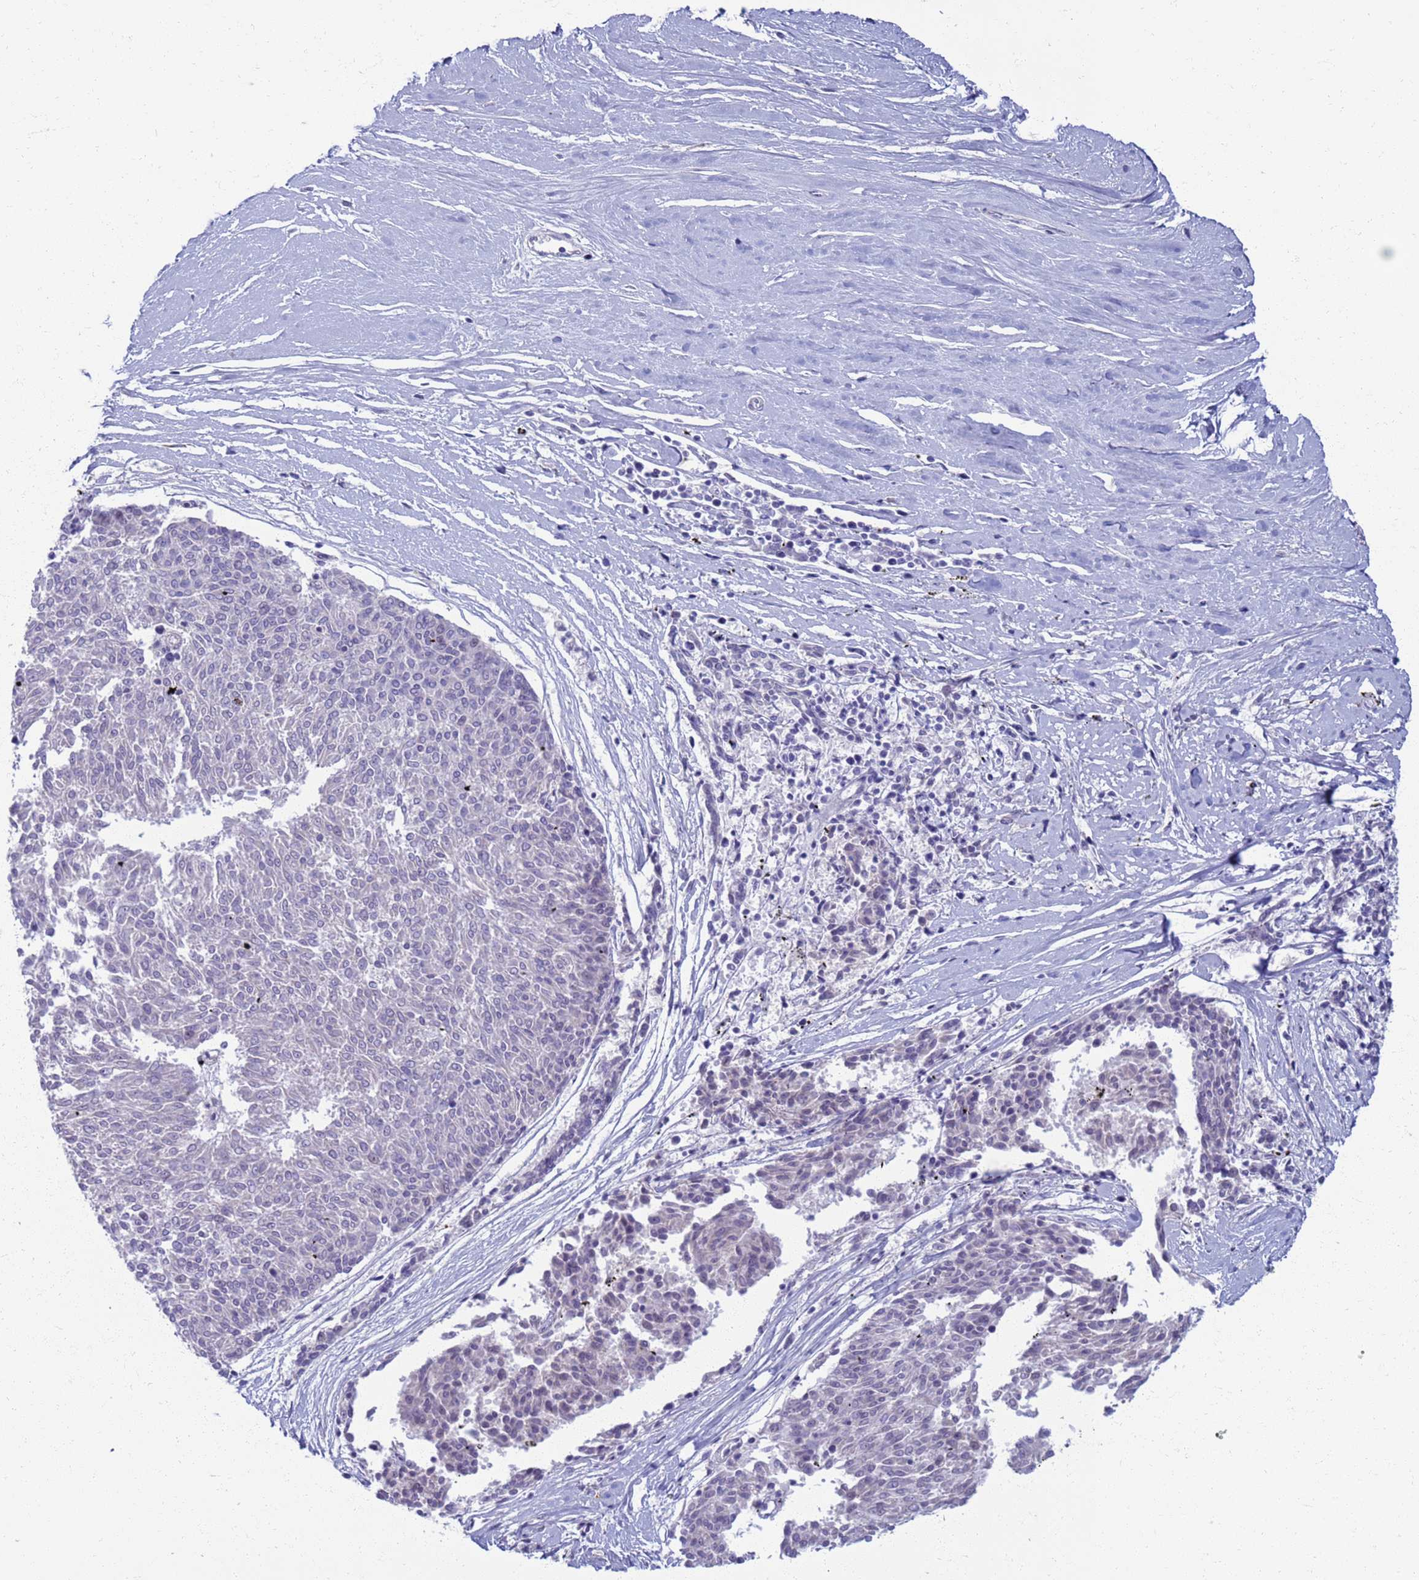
{"staining": {"intensity": "negative", "quantity": "none", "location": "none"}, "tissue": "melanoma", "cell_type": "Tumor cells", "image_type": "cancer", "snomed": [{"axis": "morphology", "description": "Malignant melanoma, NOS"}, {"axis": "topography", "description": "Skin"}], "caption": "Protein analysis of melanoma exhibits no significant expression in tumor cells. (DAB immunohistochemistry (IHC), high magnification).", "gene": "CLCA2", "patient": {"sex": "female", "age": 72}}